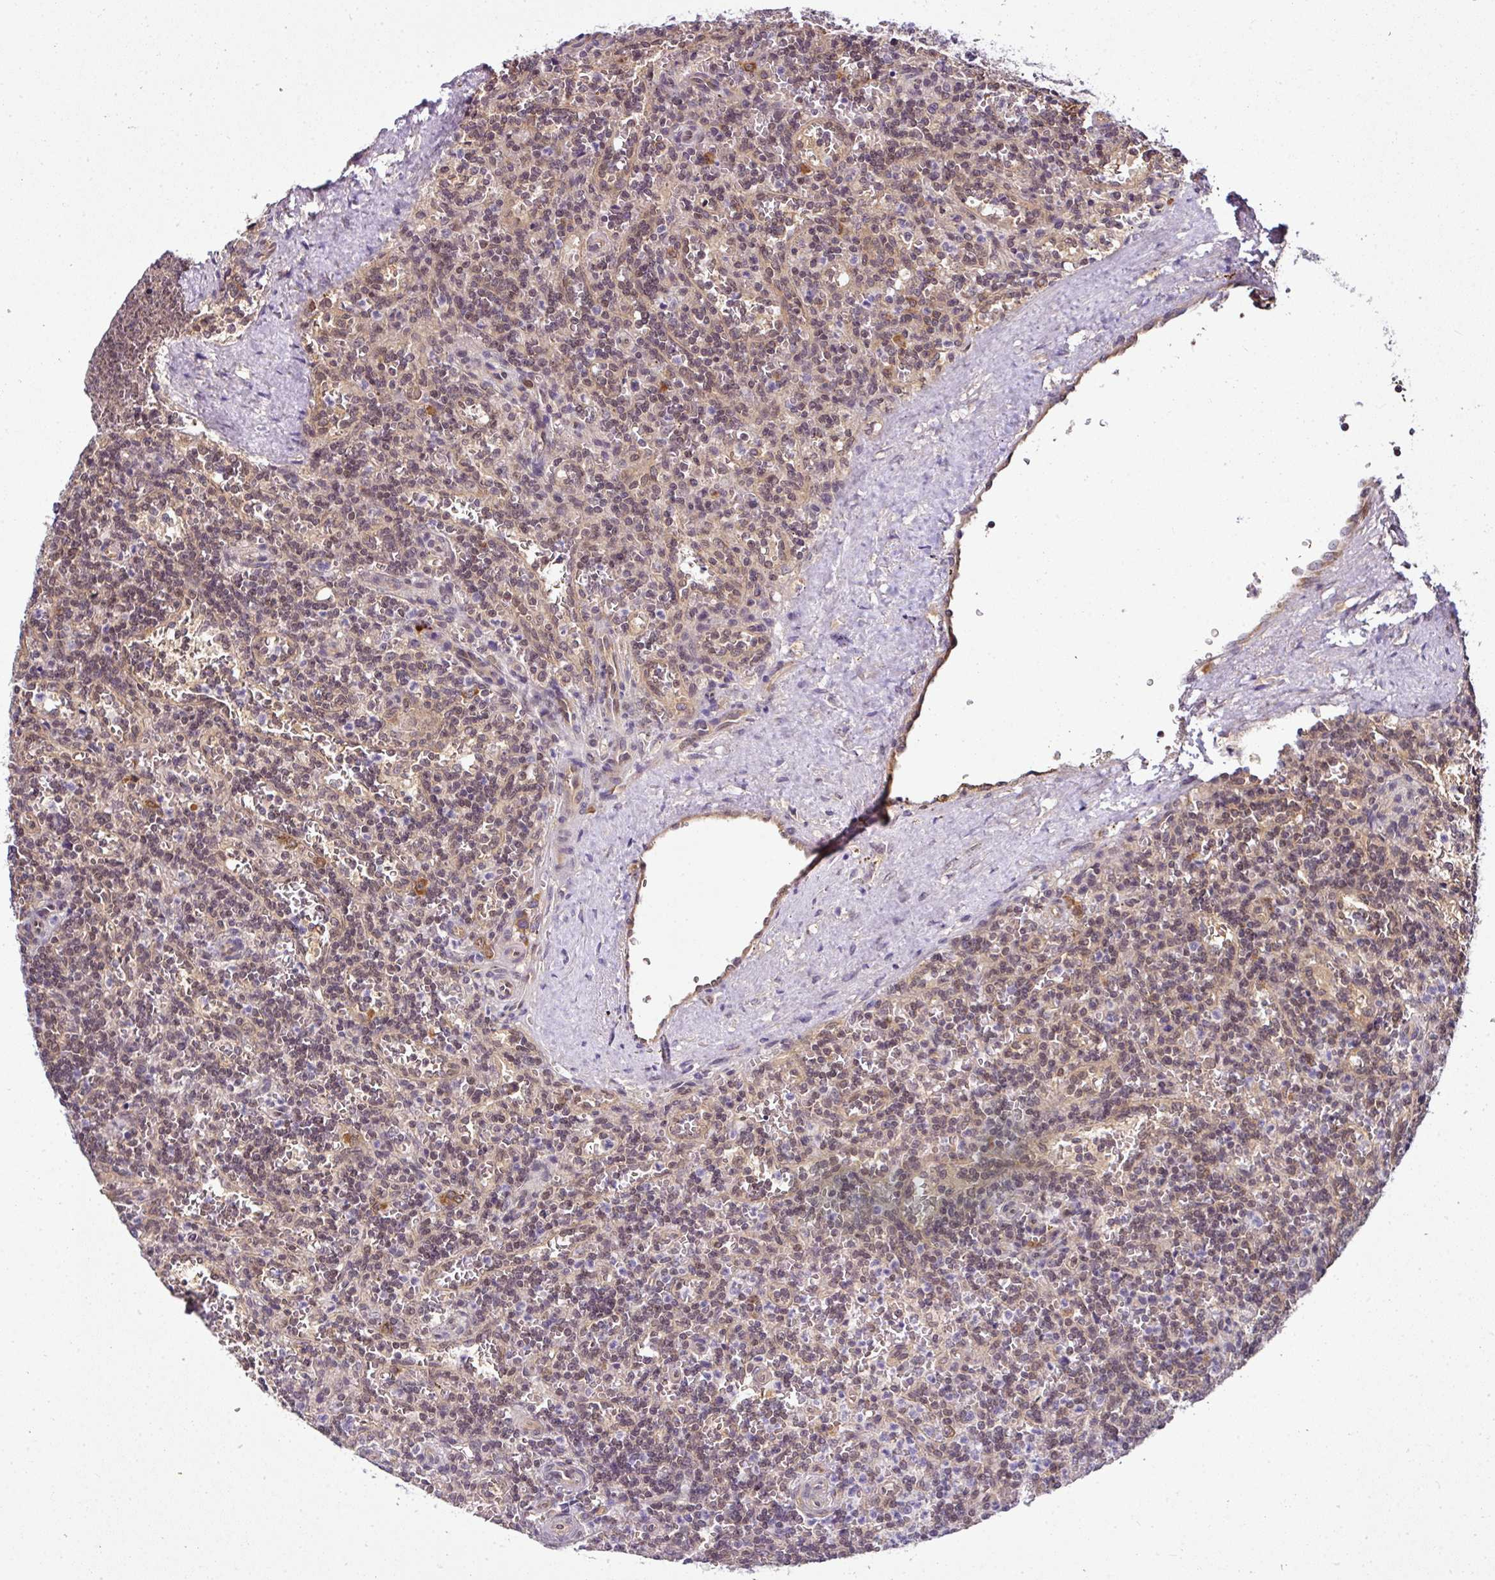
{"staining": {"intensity": "weak", "quantity": "25%-75%", "location": "nuclear"}, "tissue": "lymphoma", "cell_type": "Tumor cells", "image_type": "cancer", "snomed": [{"axis": "morphology", "description": "Malignant lymphoma, non-Hodgkin's type, Low grade"}, {"axis": "topography", "description": "Spleen"}], "caption": "Human low-grade malignant lymphoma, non-Hodgkin's type stained for a protein (brown) reveals weak nuclear positive expression in approximately 25%-75% of tumor cells.", "gene": "RBM4B", "patient": {"sex": "male", "age": 73}}